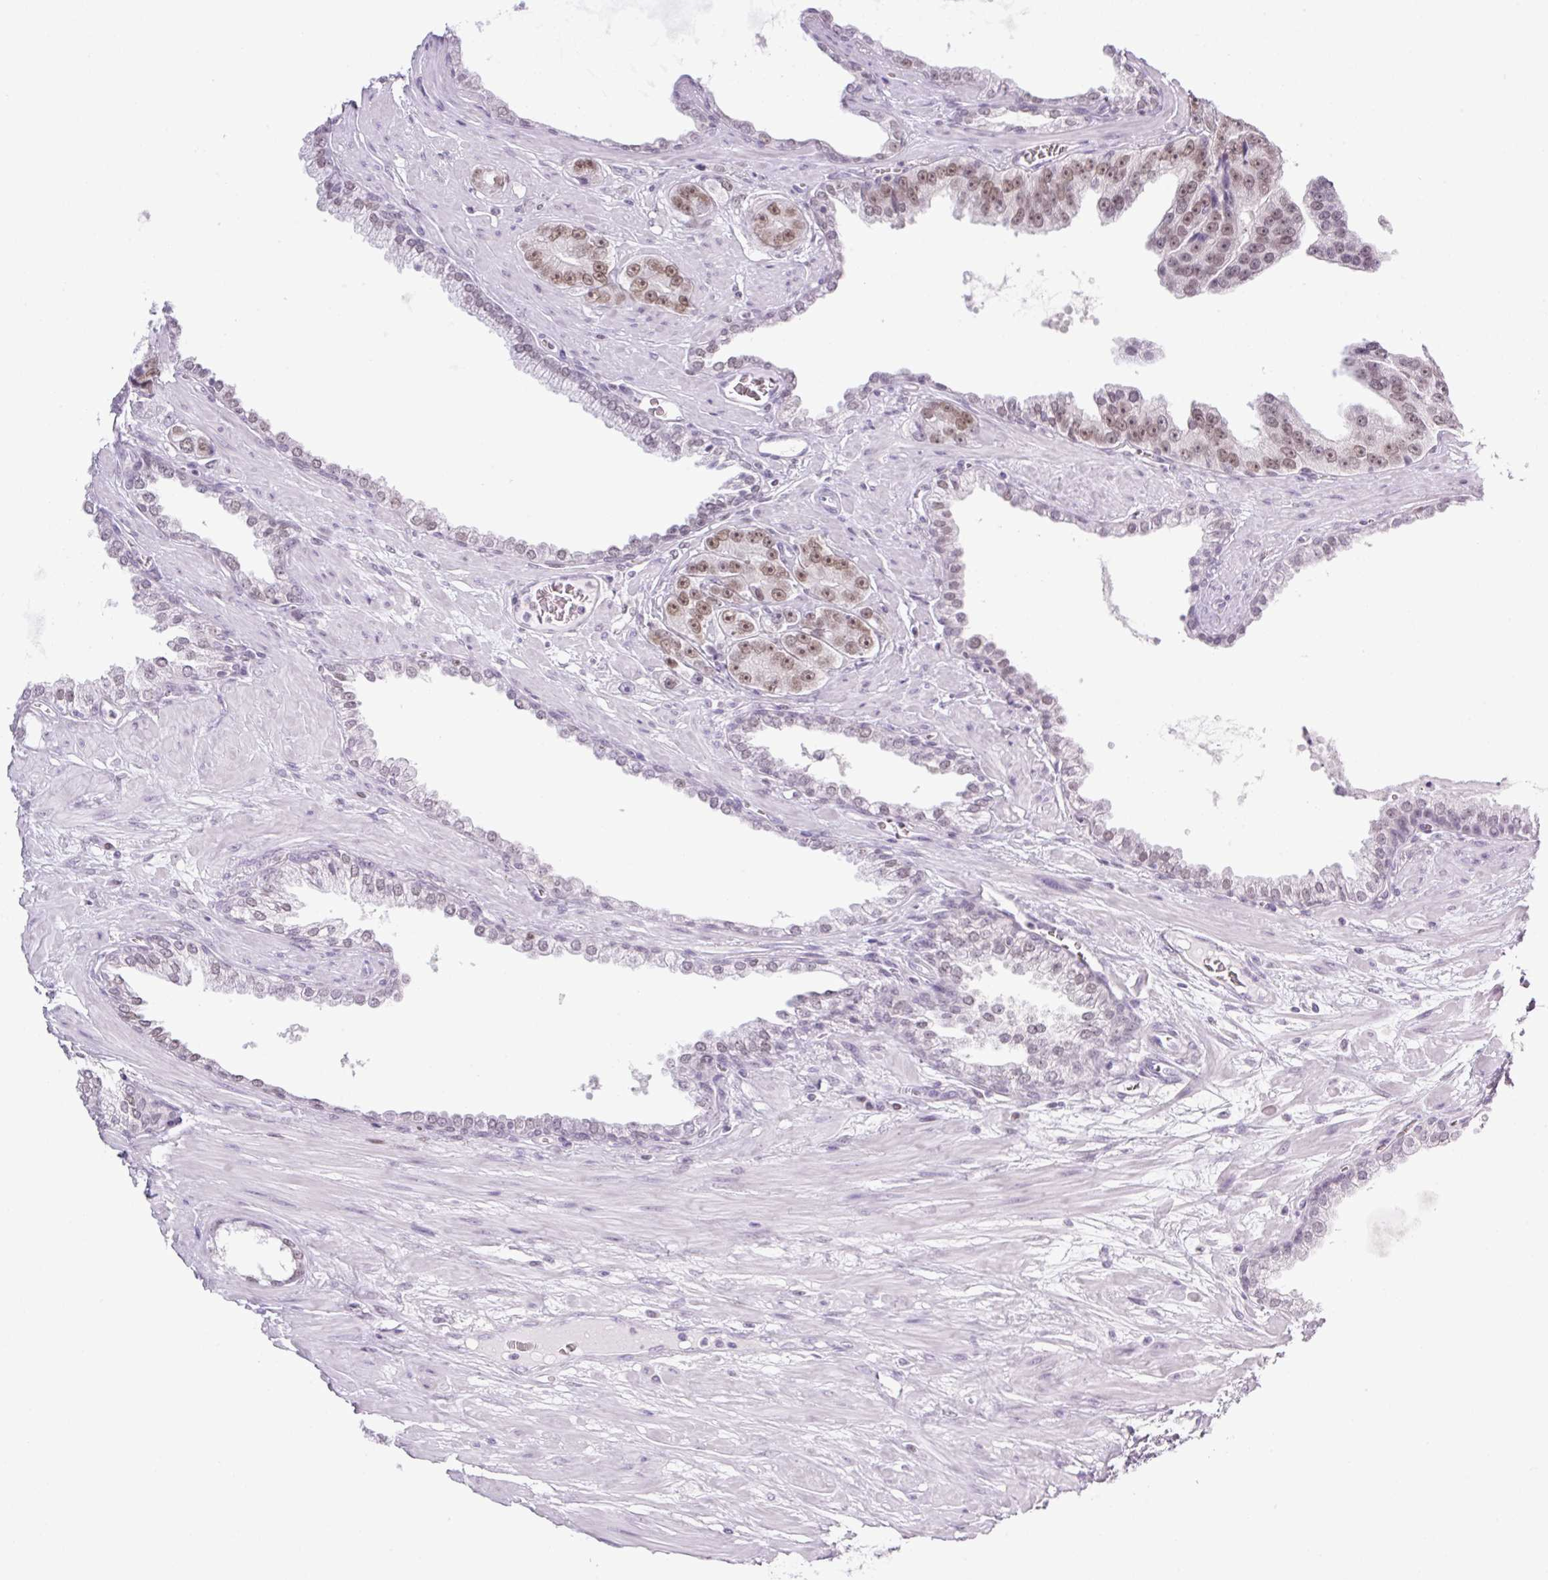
{"staining": {"intensity": "moderate", "quantity": ">75%", "location": "nuclear"}, "tissue": "prostate cancer", "cell_type": "Tumor cells", "image_type": "cancer", "snomed": [{"axis": "morphology", "description": "Adenocarcinoma, High grade"}, {"axis": "topography", "description": "Prostate"}], "caption": "Immunohistochemistry of human adenocarcinoma (high-grade) (prostate) exhibits medium levels of moderate nuclear positivity in about >75% of tumor cells.", "gene": "TLE3", "patient": {"sex": "male", "age": 71}}